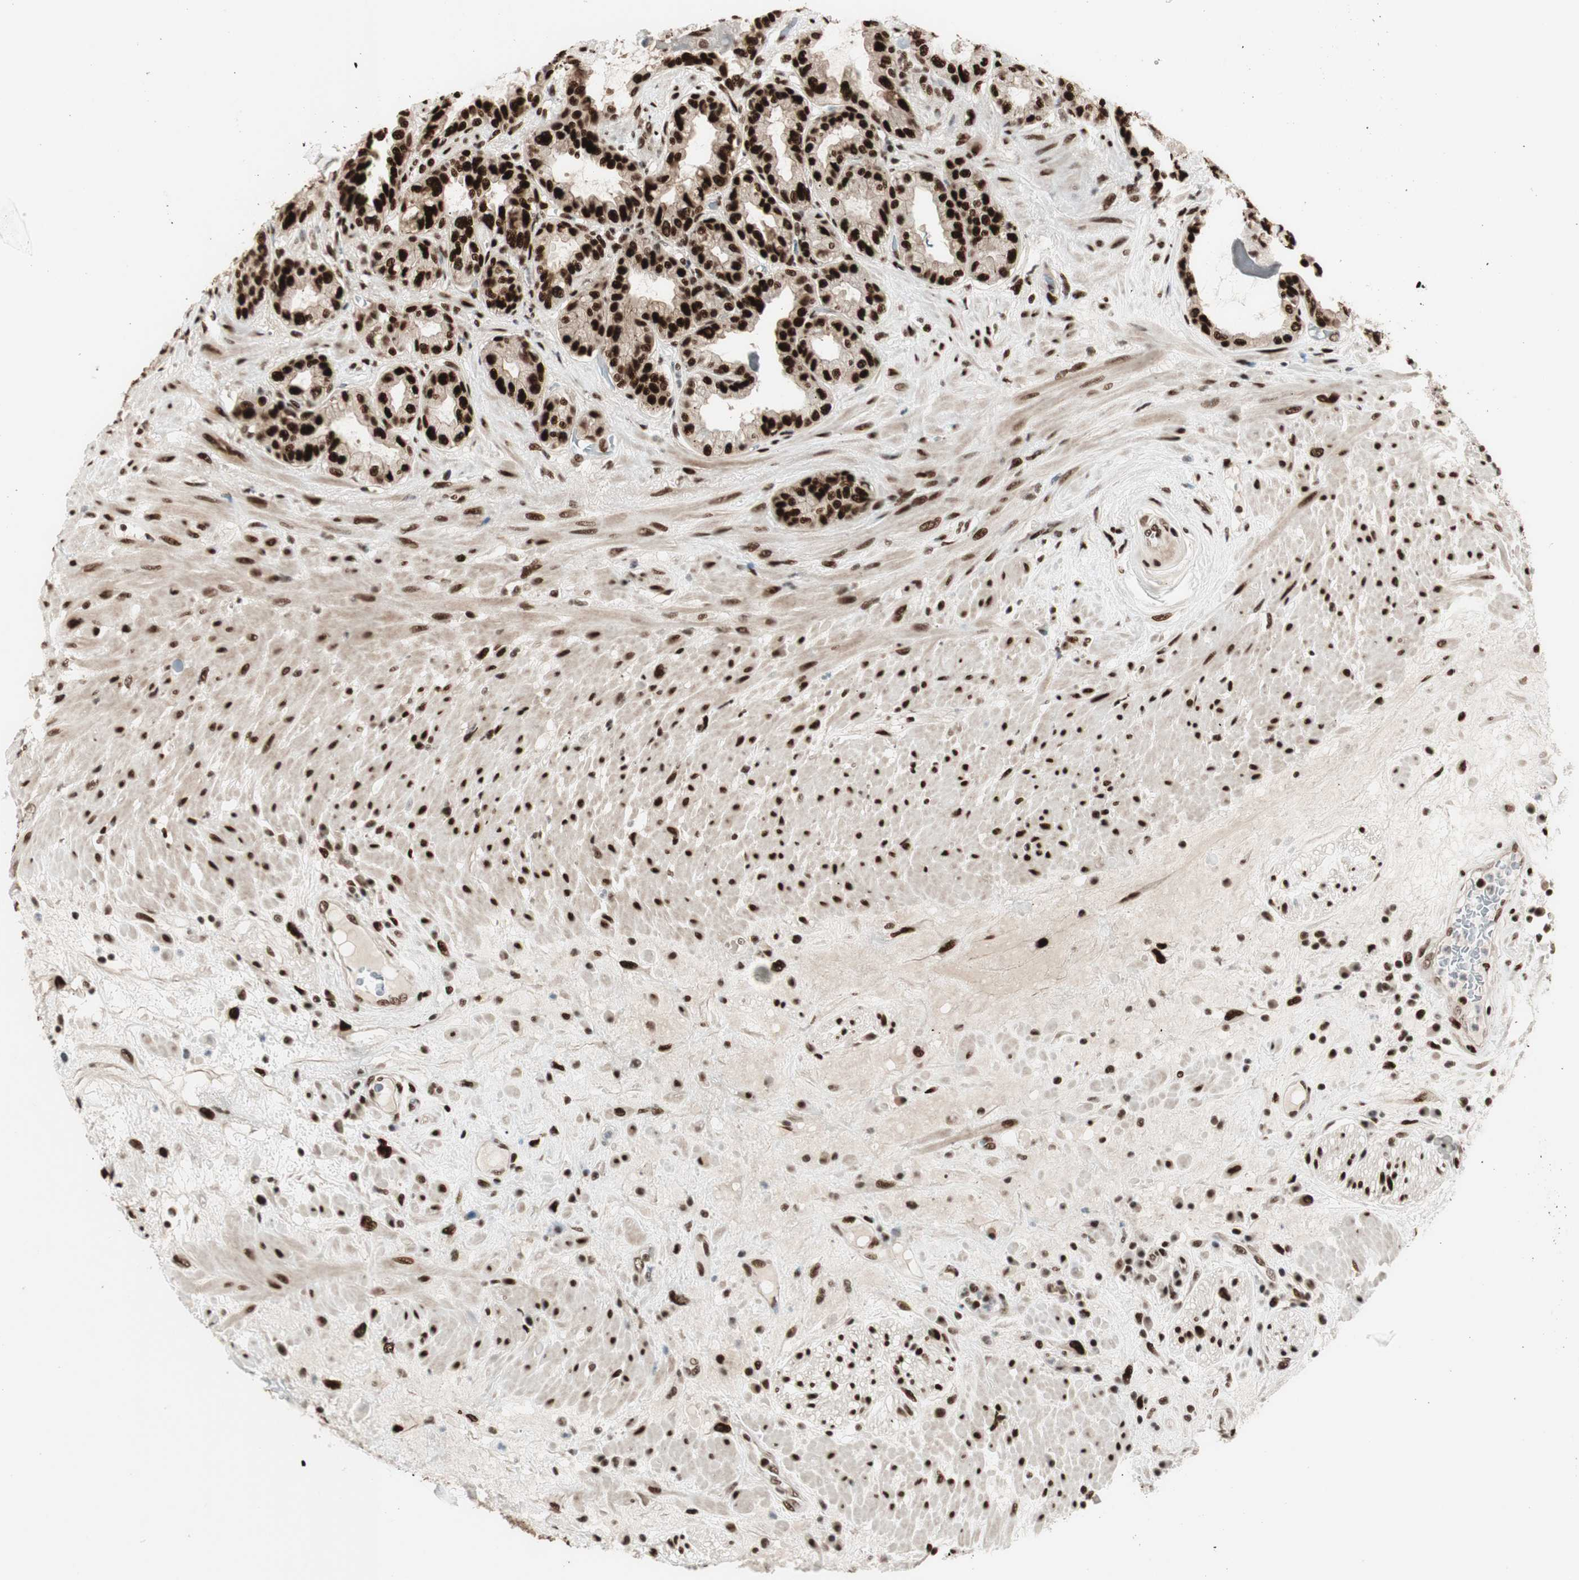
{"staining": {"intensity": "strong", "quantity": ">75%", "location": "nuclear"}, "tissue": "seminal vesicle", "cell_type": "Glandular cells", "image_type": "normal", "snomed": [{"axis": "morphology", "description": "Normal tissue, NOS"}, {"axis": "topography", "description": "Seminal veicle"}], "caption": "Protein positivity by immunohistochemistry (IHC) exhibits strong nuclear positivity in approximately >75% of glandular cells in benign seminal vesicle.", "gene": "HEXIM1", "patient": {"sex": "male", "age": 61}}